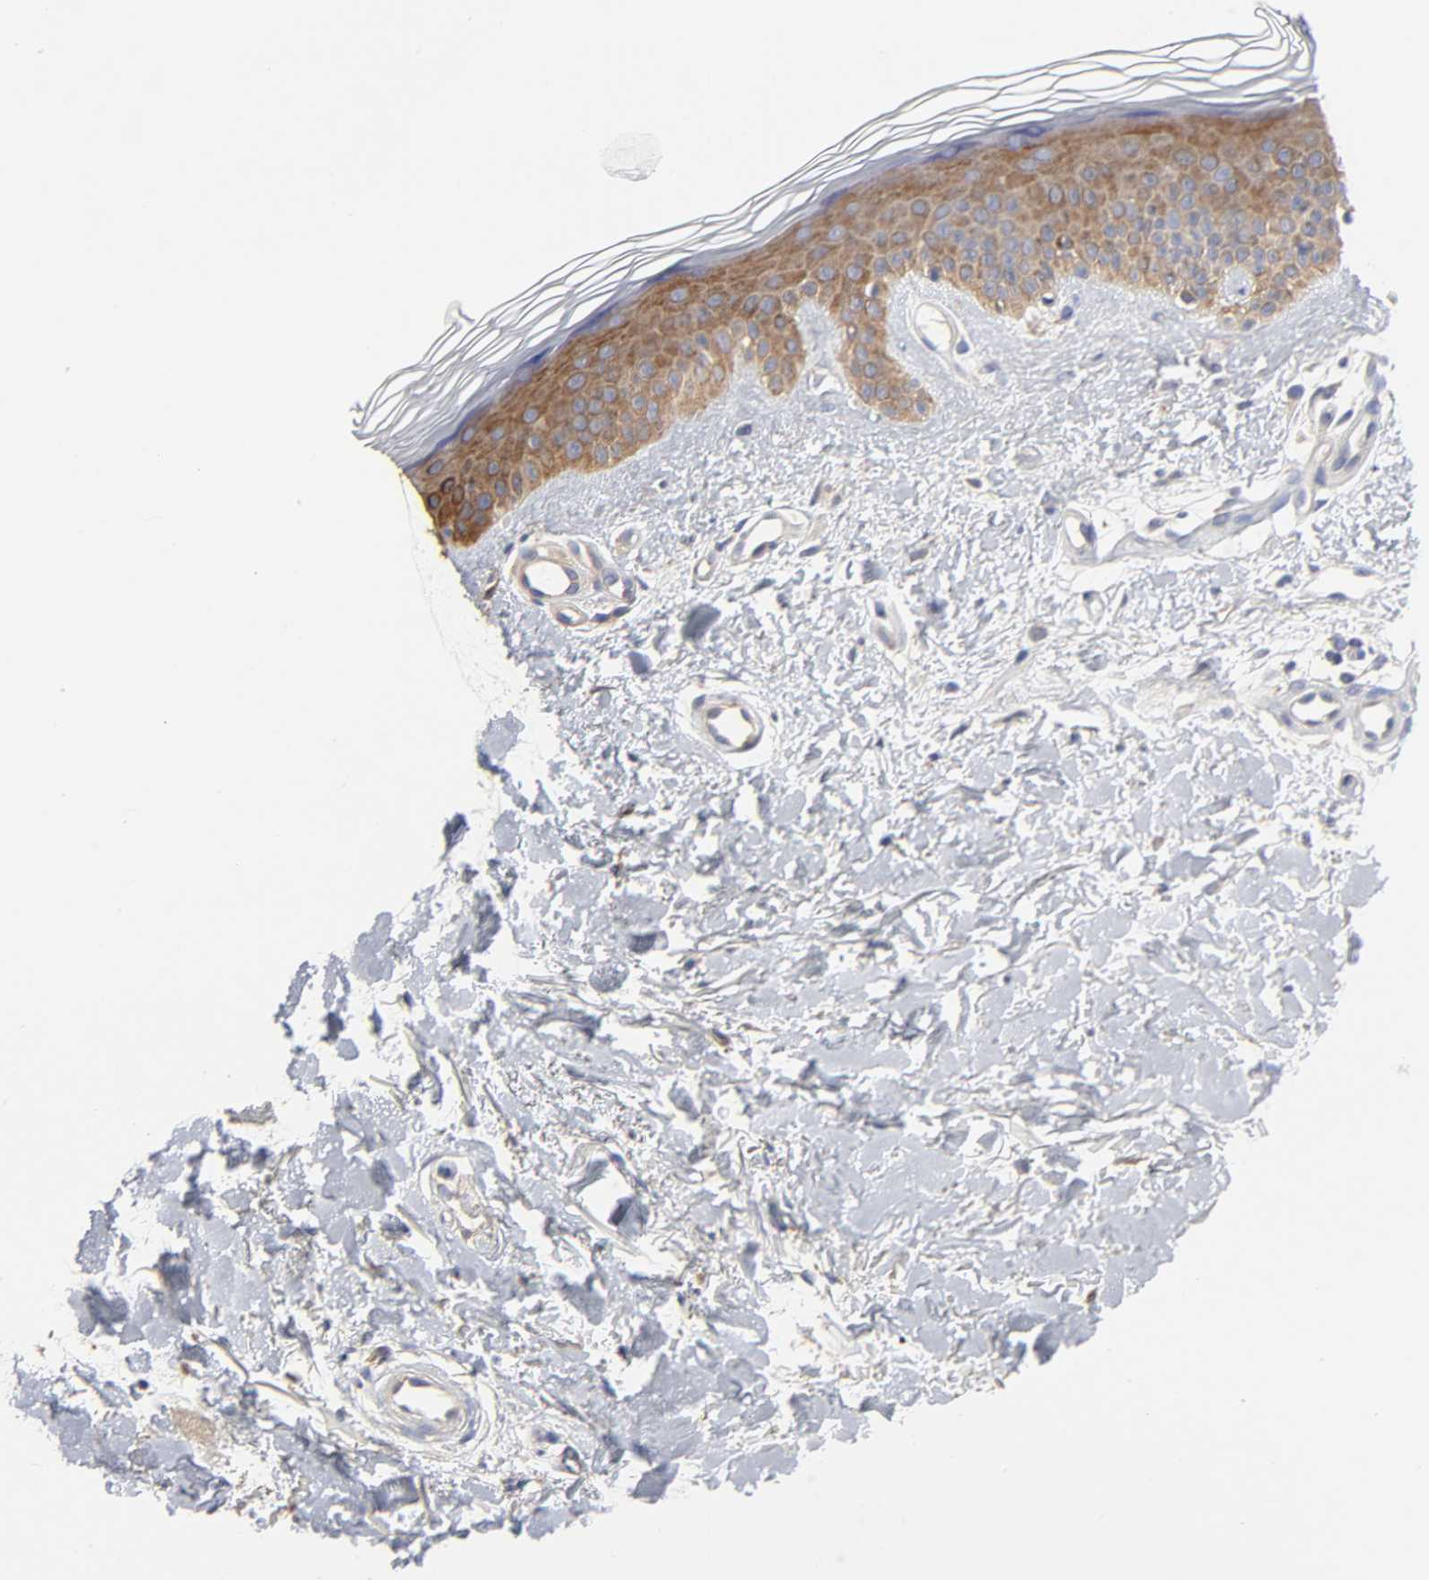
{"staining": {"intensity": "negative", "quantity": "none", "location": "none"}, "tissue": "skin", "cell_type": "Fibroblasts", "image_type": "normal", "snomed": [{"axis": "morphology", "description": "Normal tissue, NOS"}, {"axis": "topography", "description": "Skin"}], "caption": "Immunohistochemical staining of benign skin exhibits no significant staining in fibroblasts.", "gene": "C17orf75", "patient": {"sex": "female", "age": 19}}